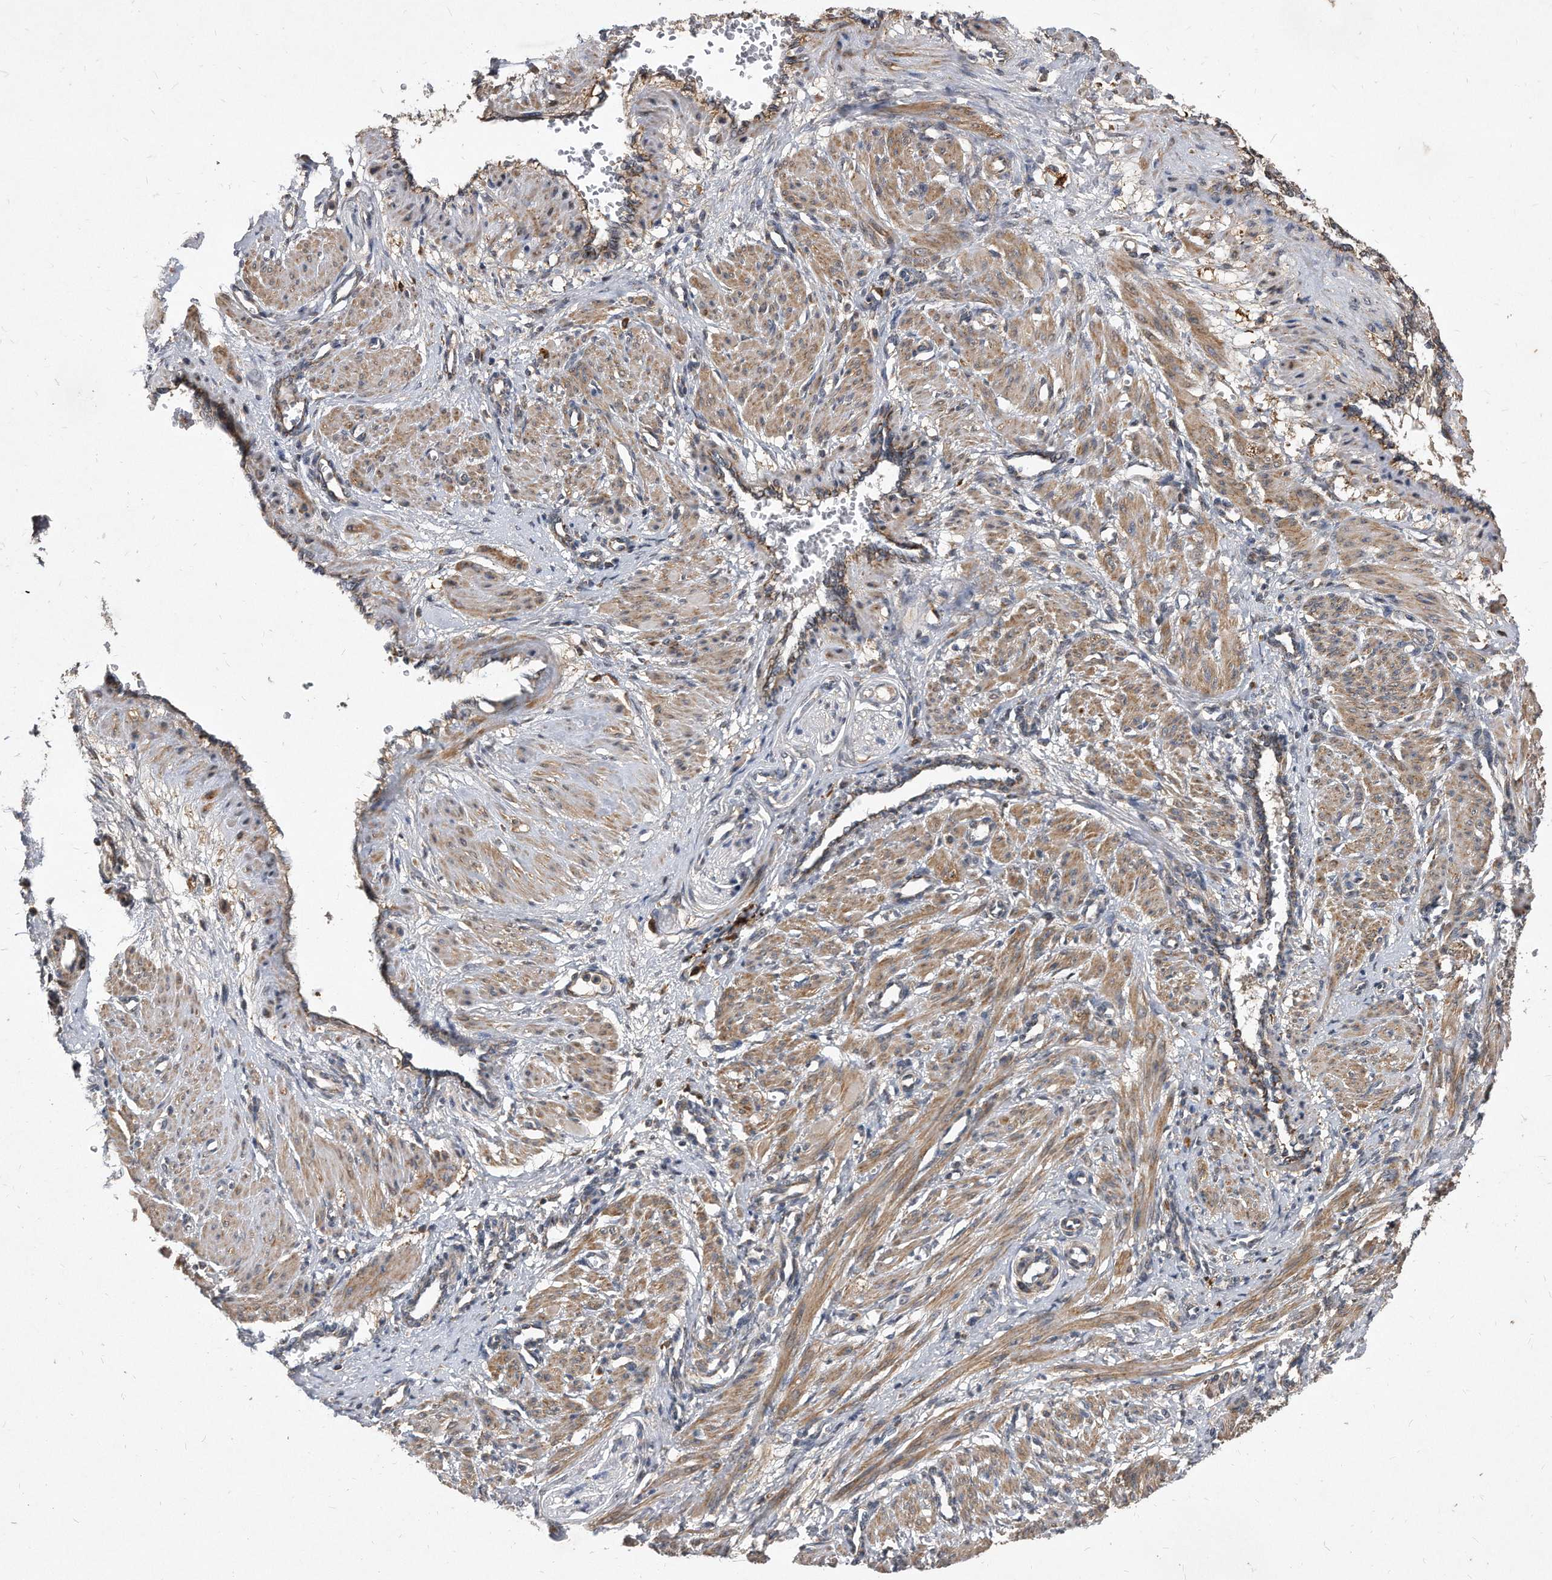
{"staining": {"intensity": "moderate", "quantity": ">75%", "location": "cytoplasmic/membranous"}, "tissue": "smooth muscle", "cell_type": "Smooth muscle cells", "image_type": "normal", "snomed": [{"axis": "morphology", "description": "Normal tissue, NOS"}, {"axis": "topography", "description": "Endometrium"}], "caption": "Immunohistochemistry (IHC) micrograph of unremarkable smooth muscle: human smooth muscle stained using immunohistochemistry (IHC) displays medium levels of moderate protein expression localized specifically in the cytoplasmic/membranous of smooth muscle cells, appearing as a cytoplasmic/membranous brown color.", "gene": "SOBP", "patient": {"sex": "female", "age": 33}}